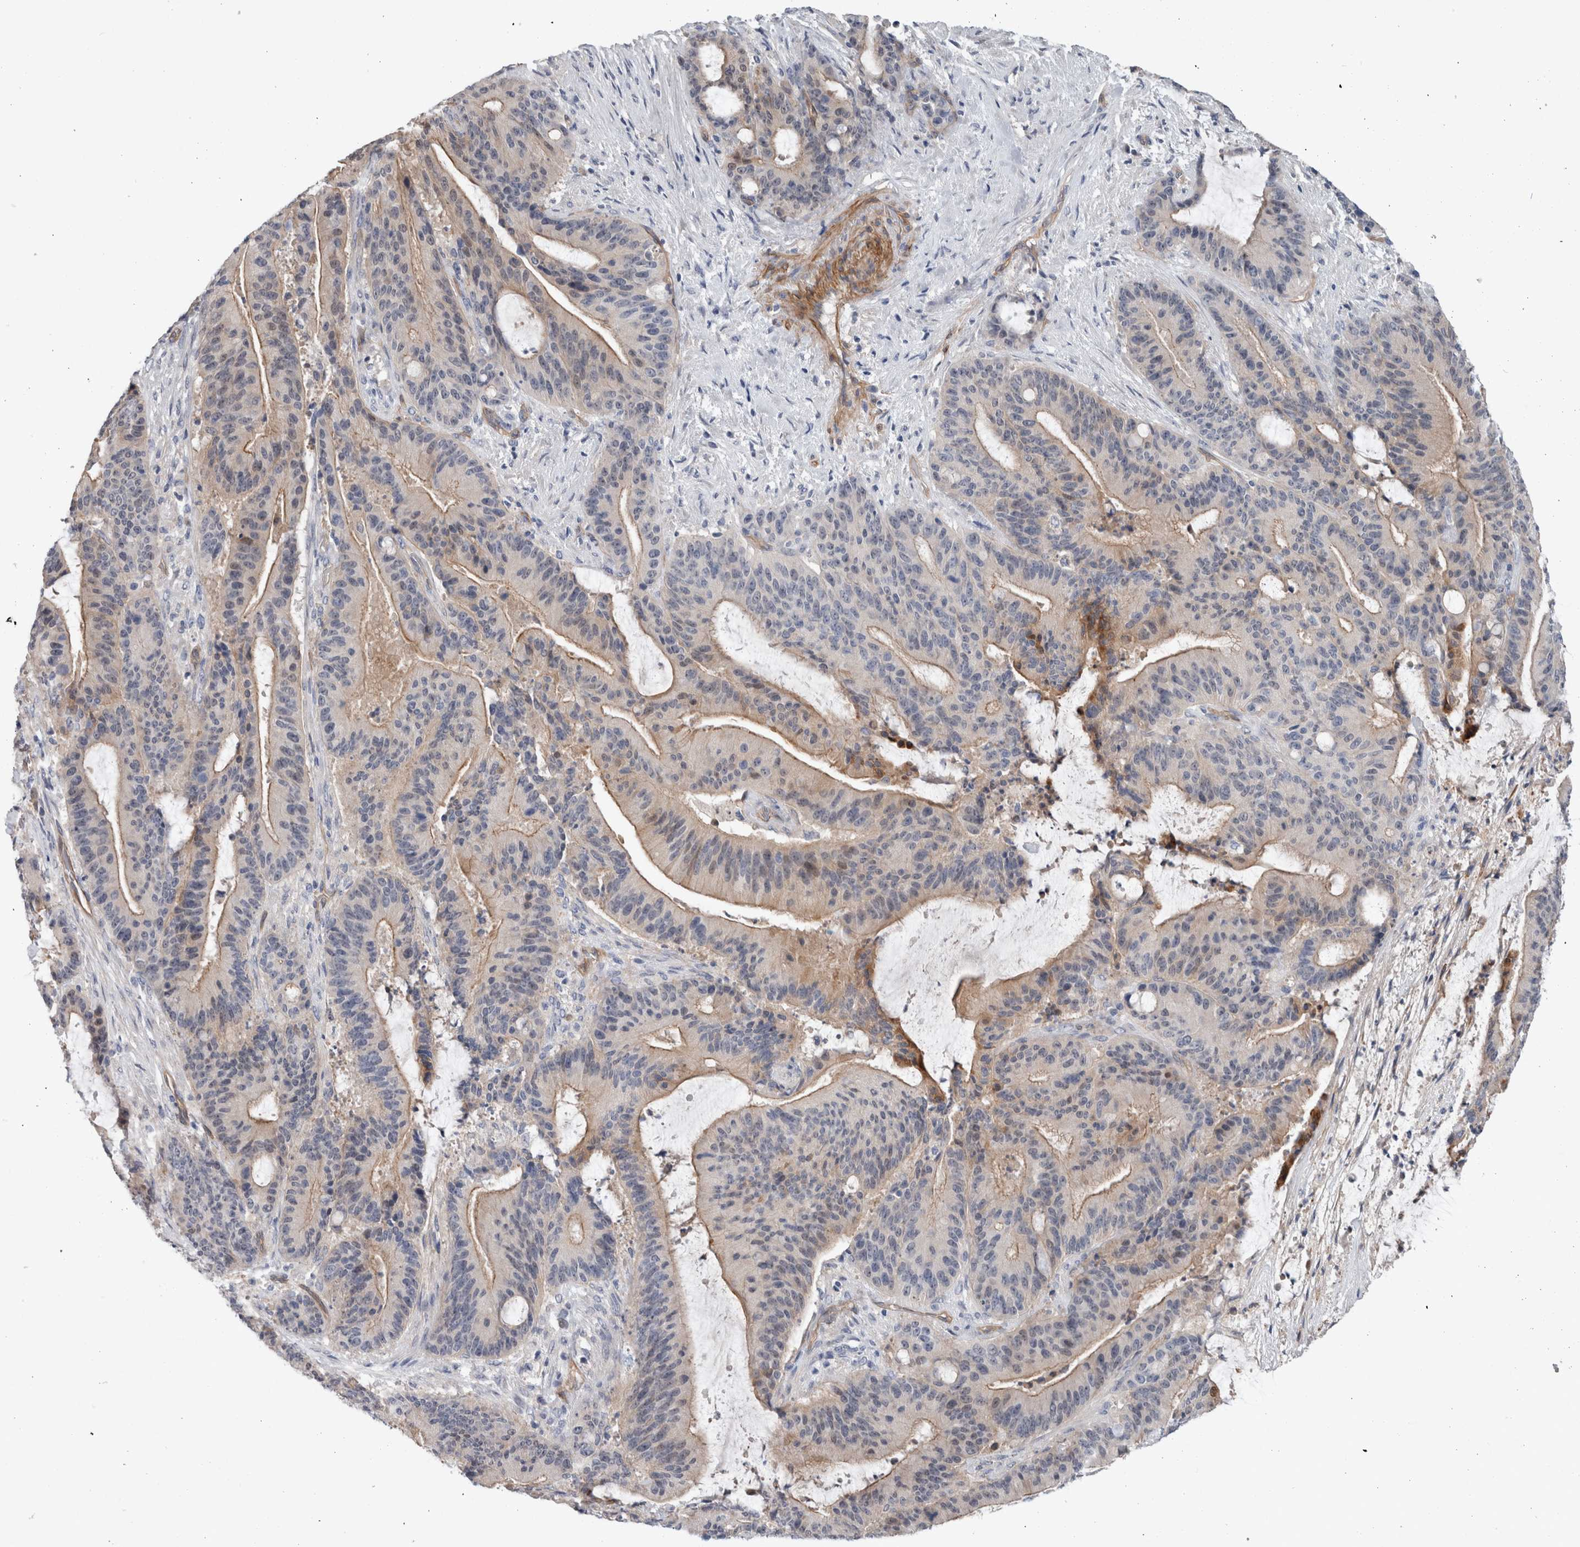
{"staining": {"intensity": "moderate", "quantity": "<25%", "location": "cytoplasmic/membranous"}, "tissue": "liver cancer", "cell_type": "Tumor cells", "image_type": "cancer", "snomed": [{"axis": "morphology", "description": "Normal tissue, NOS"}, {"axis": "morphology", "description": "Cholangiocarcinoma"}, {"axis": "topography", "description": "Liver"}, {"axis": "topography", "description": "Peripheral nerve tissue"}], "caption": "Immunohistochemistry (DAB) staining of human cholangiocarcinoma (liver) shows moderate cytoplasmic/membranous protein staining in about <25% of tumor cells. (DAB = brown stain, brightfield microscopy at high magnification).", "gene": "BCAM", "patient": {"sex": "female", "age": 73}}